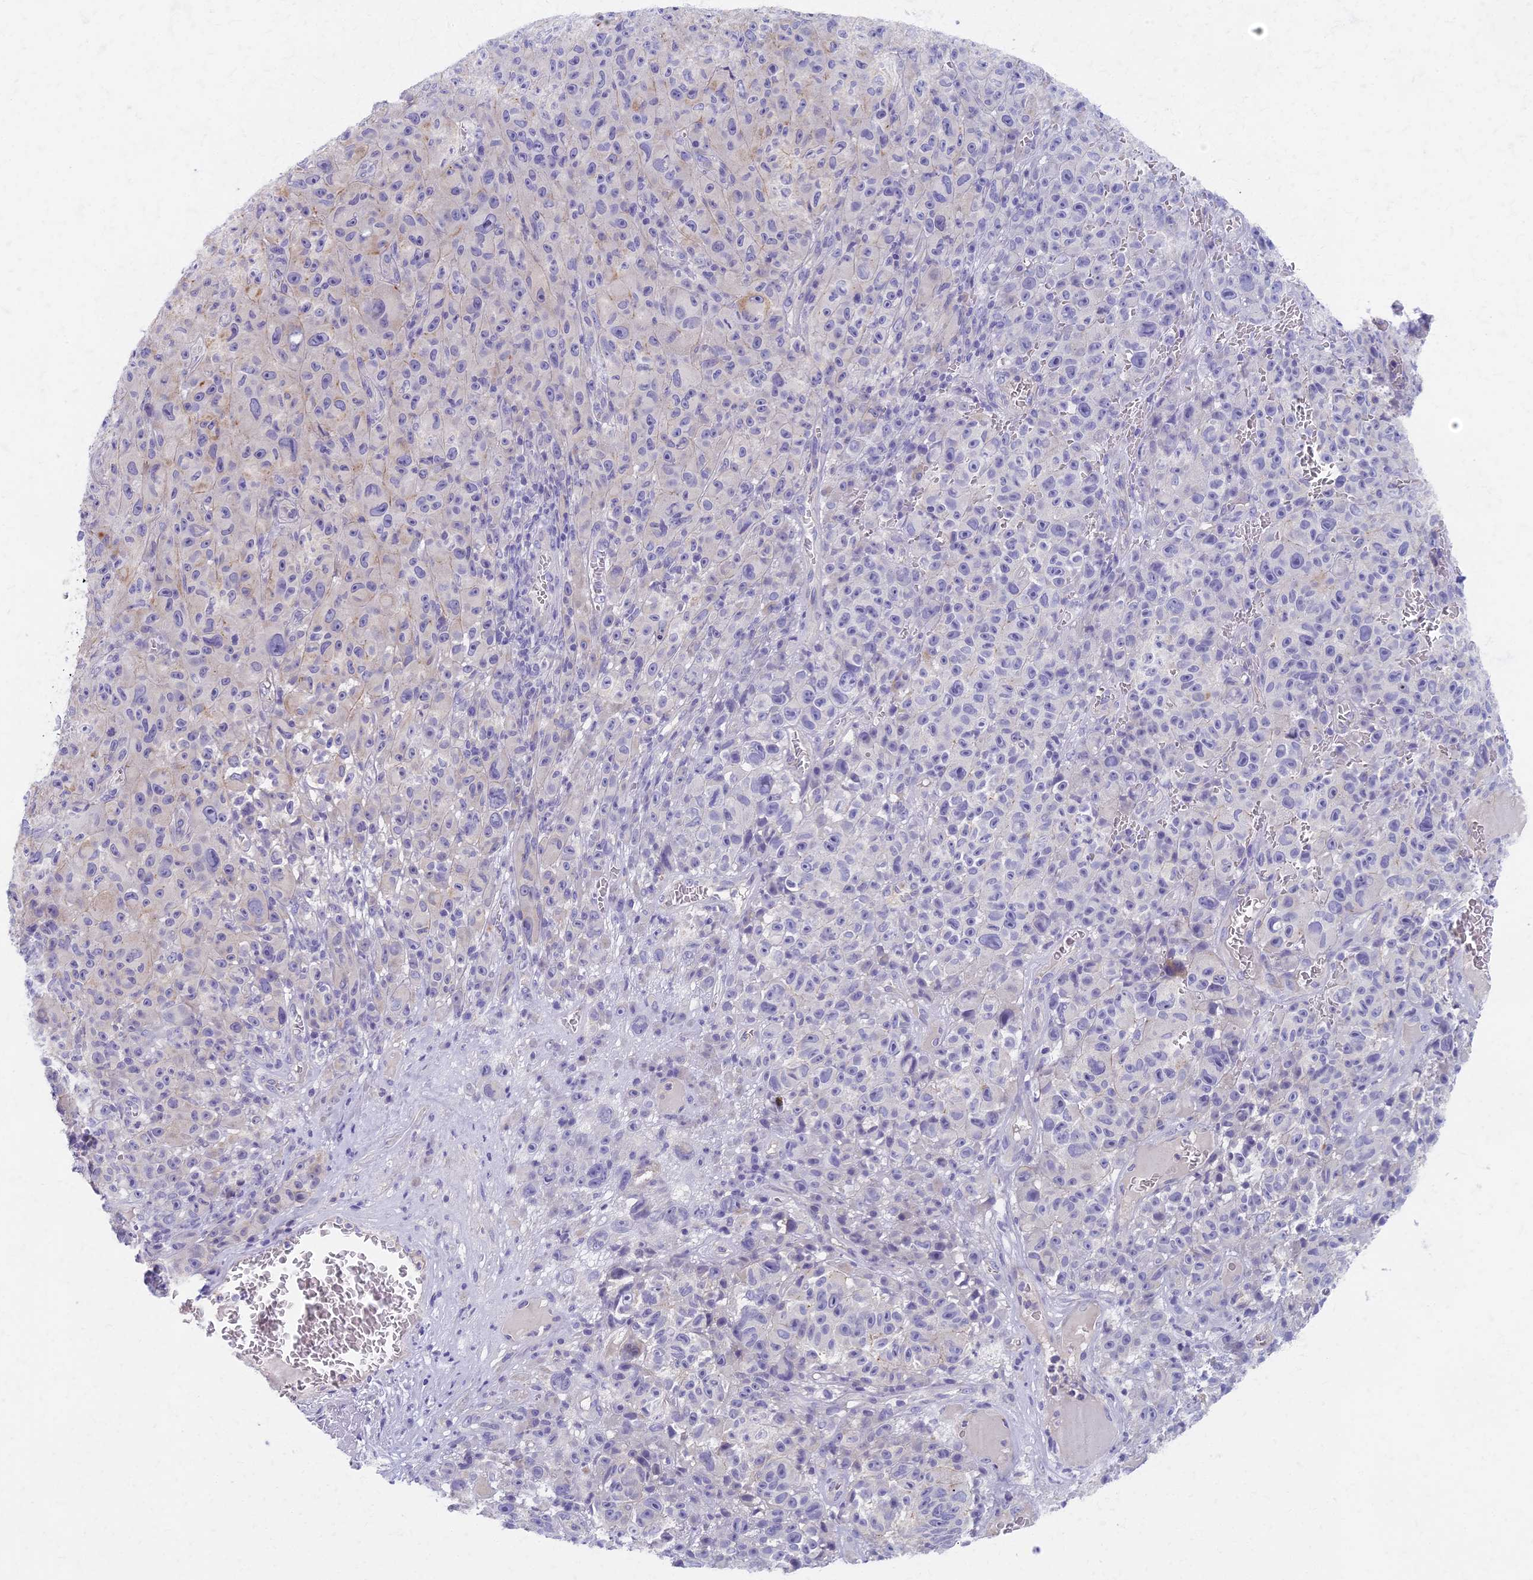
{"staining": {"intensity": "negative", "quantity": "none", "location": "none"}, "tissue": "melanoma", "cell_type": "Tumor cells", "image_type": "cancer", "snomed": [{"axis": "morphology", "description": "Malignant melanoma, NOS"}, {"axis": "topography", "description": "Skin"}], "caption": "Tumor cells show no significant protein expression in malignant melanoma.", "gene": "AP4E1", "patient": {"sex": "female", "age": 82}}